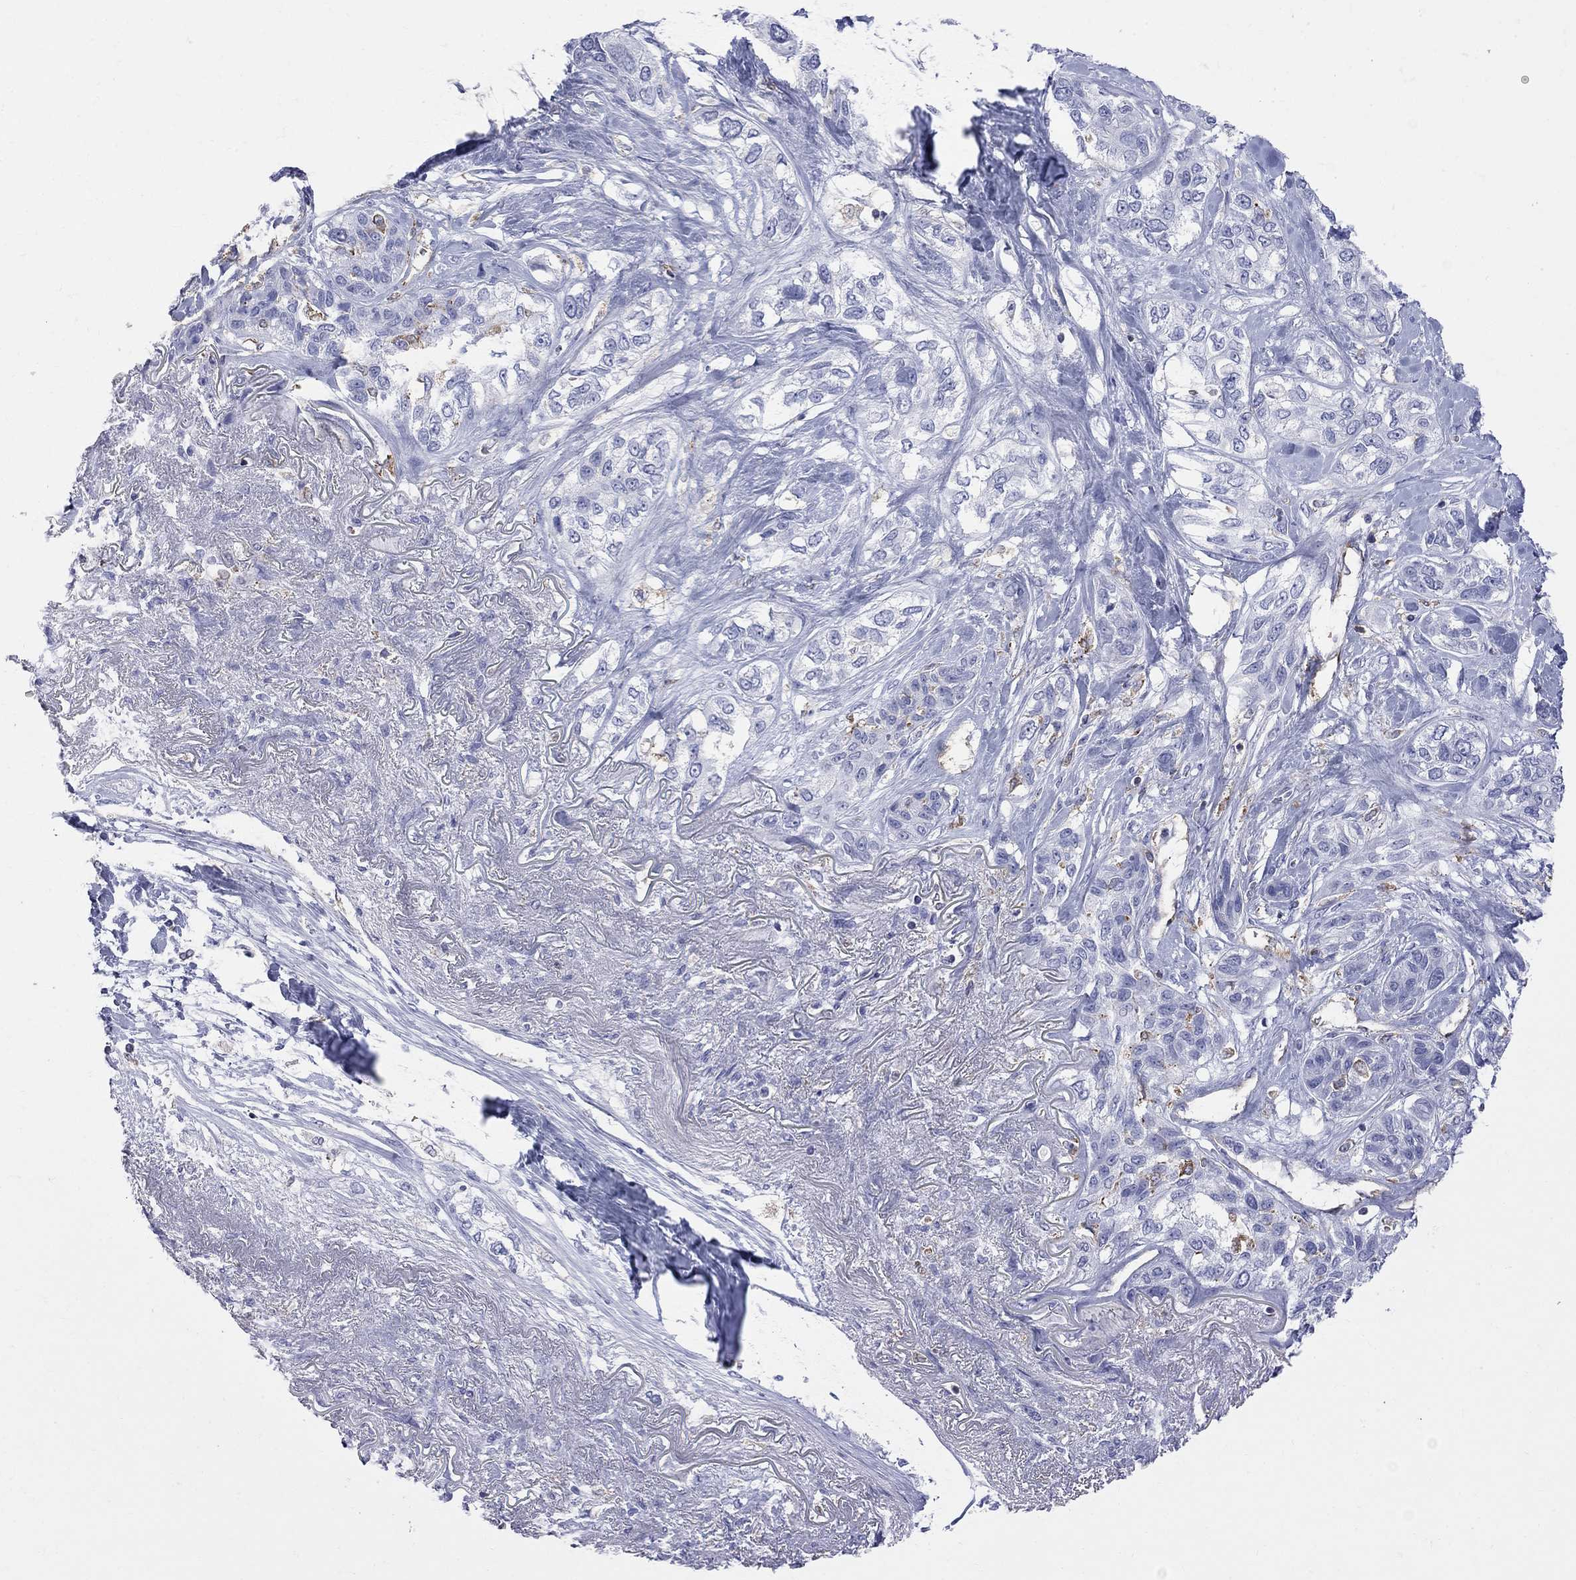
{"staining": {"intensity": "negative", "quantity": "none", "location": "none"}, "tissue": "lung cancer", "cell_type": "Tumor cells", "image_type": "cancer", "snomed": [{"axis": "morphology", "description": "Squamous cell carcinoma, NOS"}, {"axis": "topography", "description": "Lung"}], "caption": "This is an immunohistochemistry micrograph of human lung cancer (squamous cell carcinoma). There is no staining in tumor cells.", "gene": "ABI3", "patient": {"sex": "female", "age": 70}}